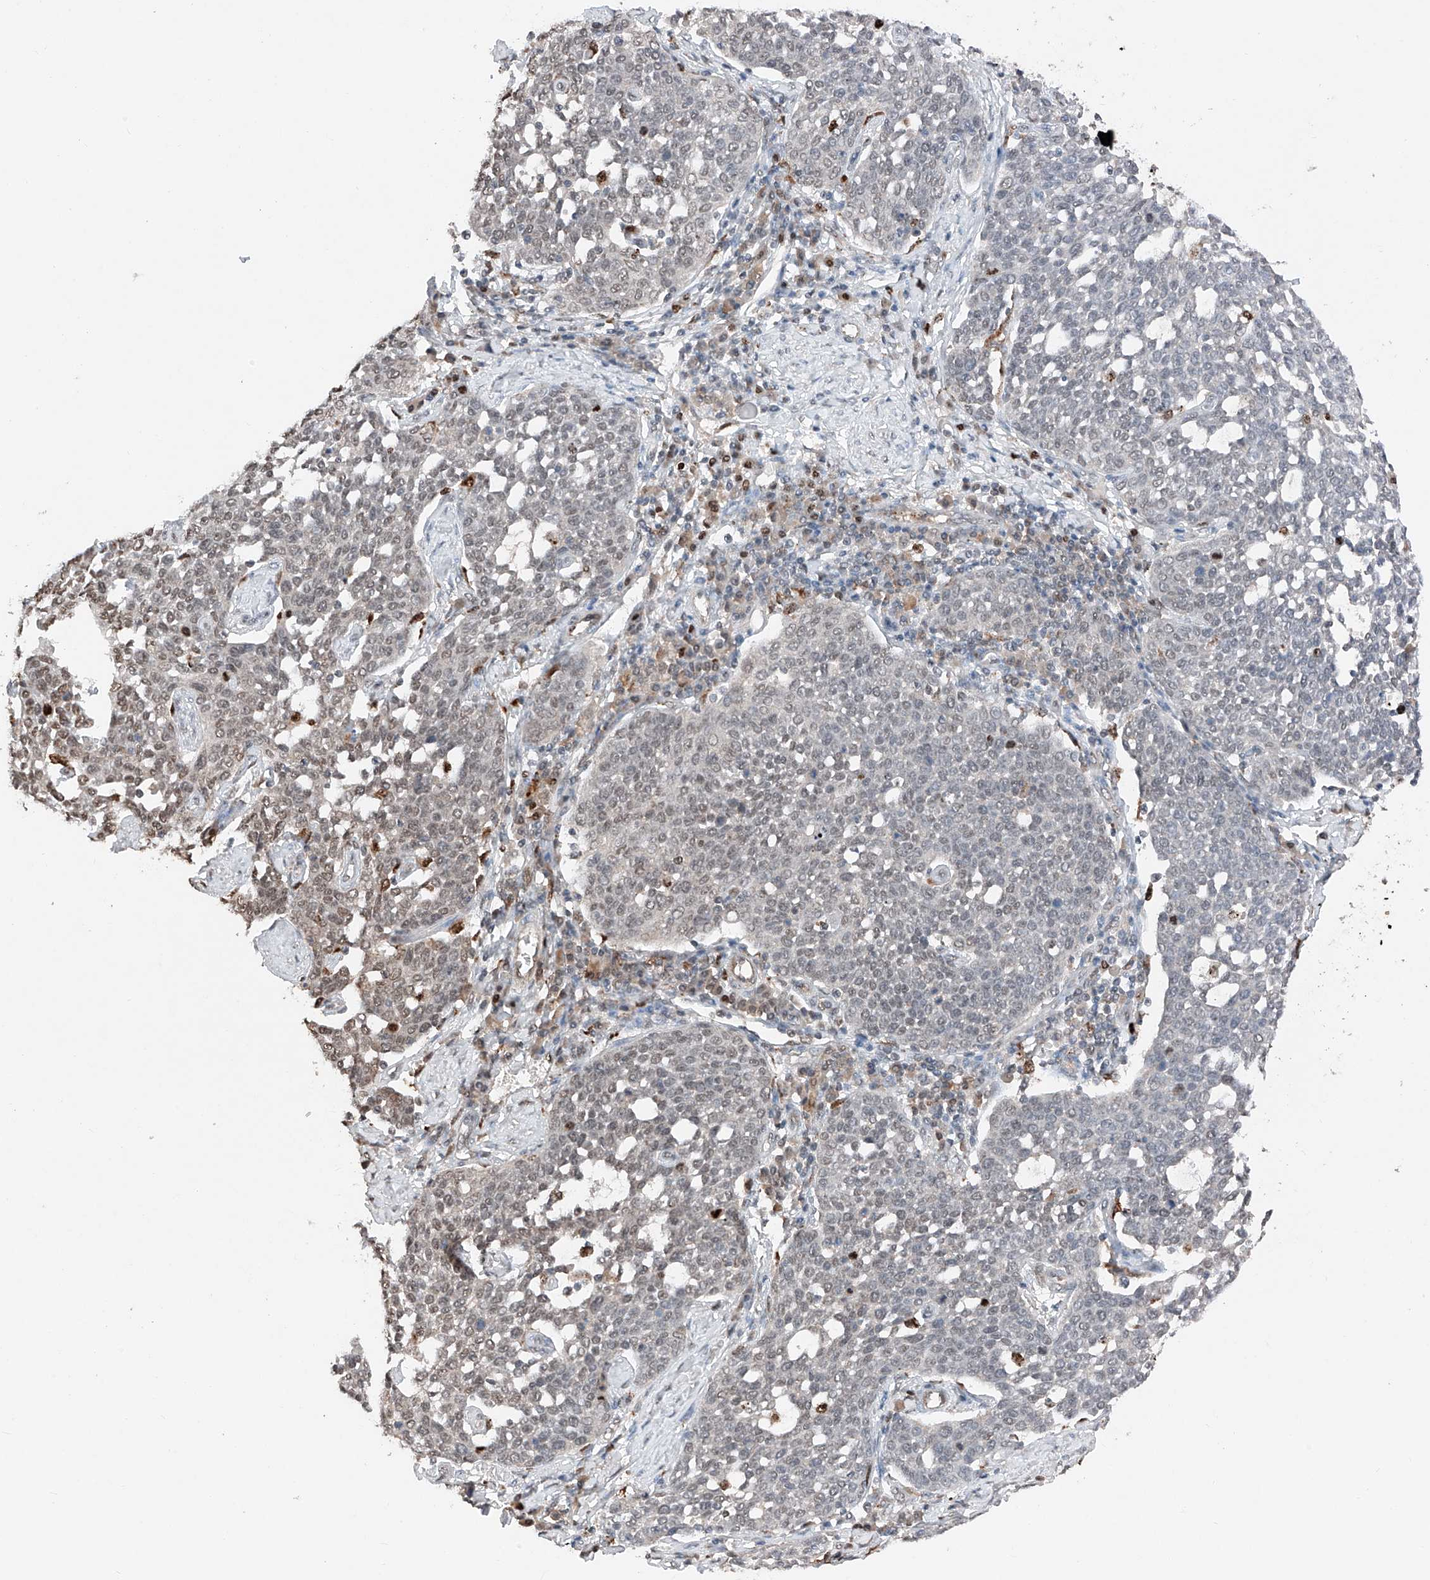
{"staining": {"intensity": "weak", "quantity": "25%-75%", "location": "nuclear"}, "tissue": "cervical cancer", "cell_type": "Tumor cells", "image_type": "cancer", "snomed": [{"axis": "morphology", "description": "Squamous cell carcinoma, NOS"}, {"axis": "topography", "description": "Cervix"}], "caption": "Immunohistochemical staining of cervical squamous cell carcinoma shows low levels of weak nuclear protein staining in about 25%-75% of tumor cells.", "gene": "TBX4", "patient": {"sex": "female", "age": 34}}